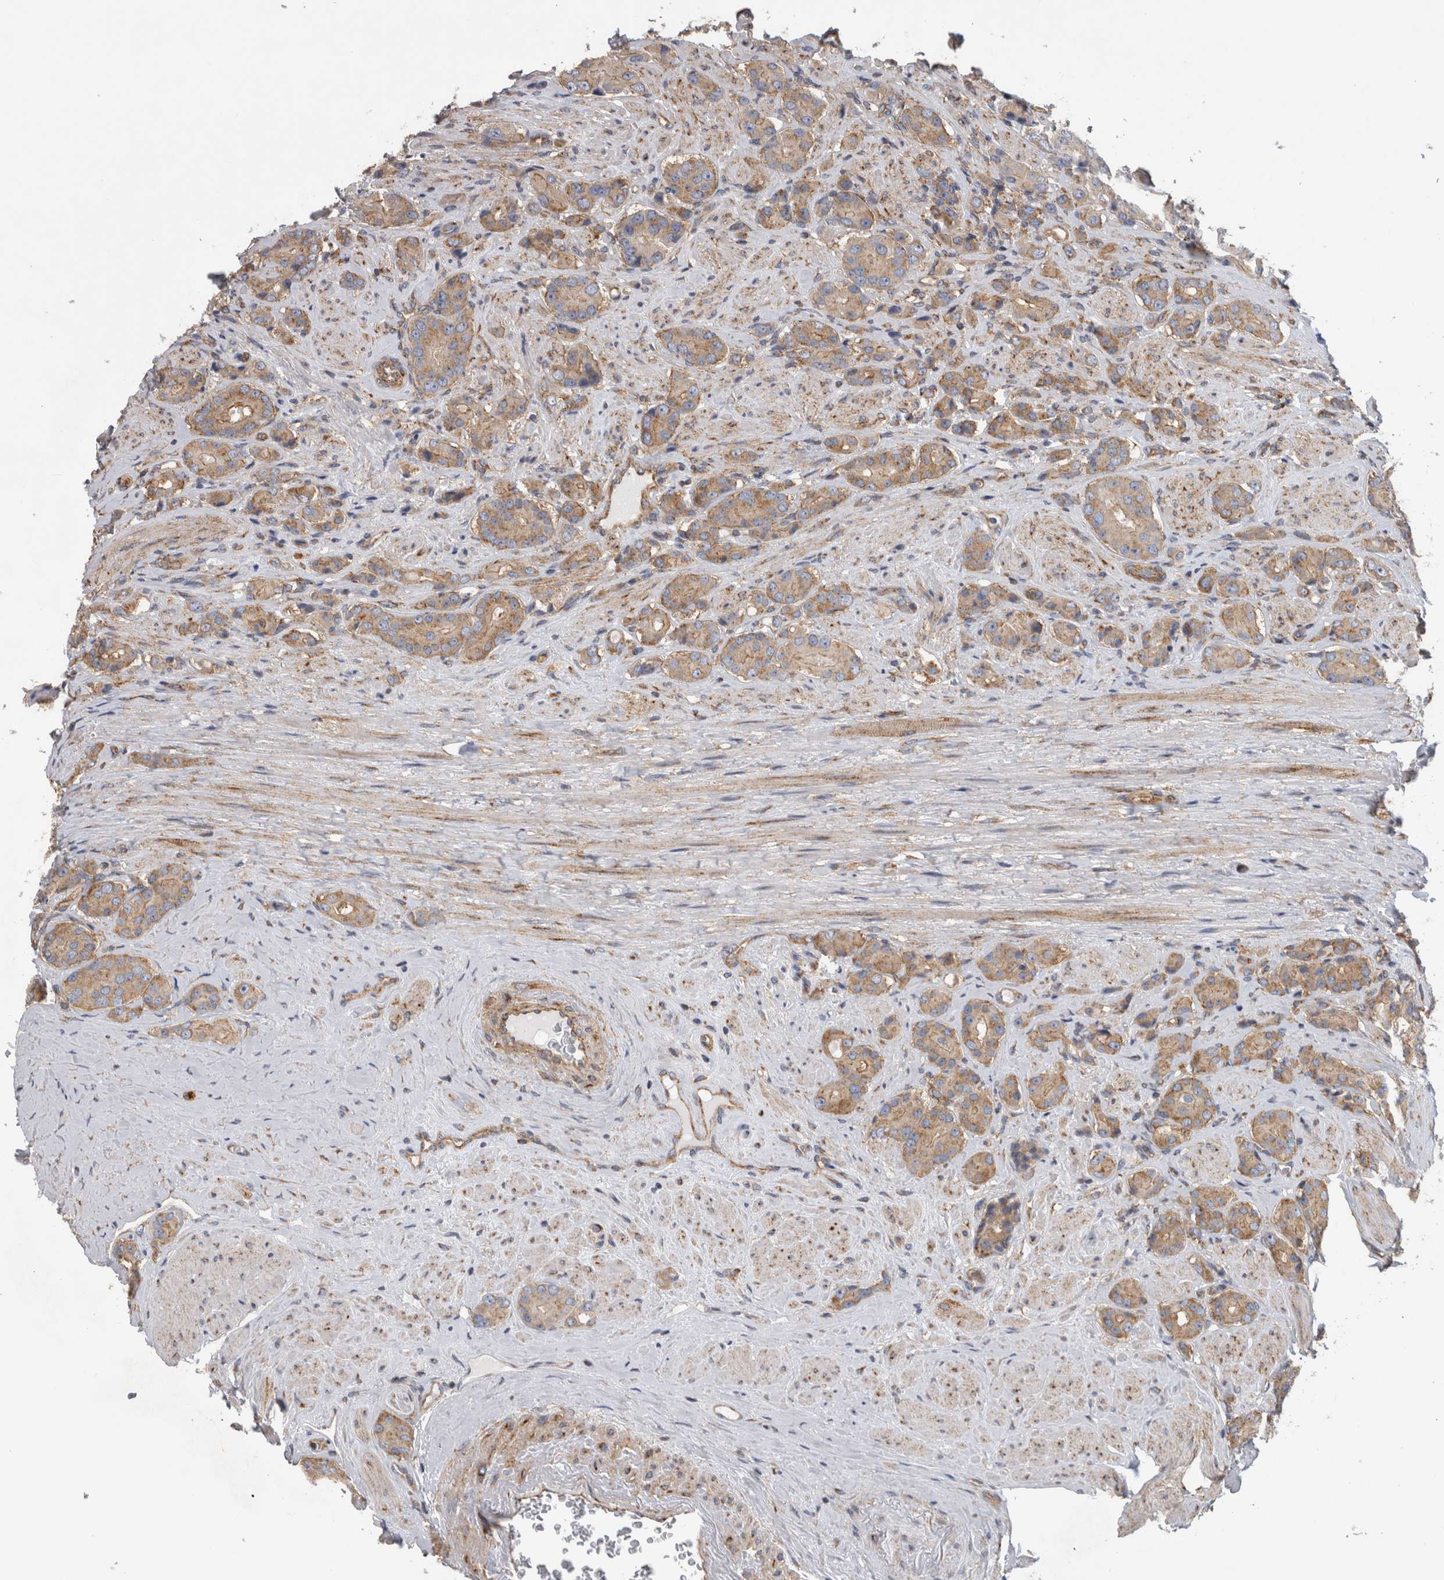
{"staining": {"intensity": "moderate", "quantity": "25%-75%", "location": "cytoplasmic/membranous"}, "tissue": "prostate cancer", "cell_type": "Tumor cells", "image_type": "cancer", "snomed": [{"axis": "morphology", "description": "Adenocarcinoma, High grade"}, {"axis": "topography", "description": "Prostate"}], "caption": "About 25%-75% of tumor cells in human prostate cancer (adenocarcinoma (high-grade)) display moderate cytoplasmic/membranous protein staining as visualized by brown immunohistochemical staining.", "gene": "ATXN3", "patient": {"sex": "male", "age": 71}}